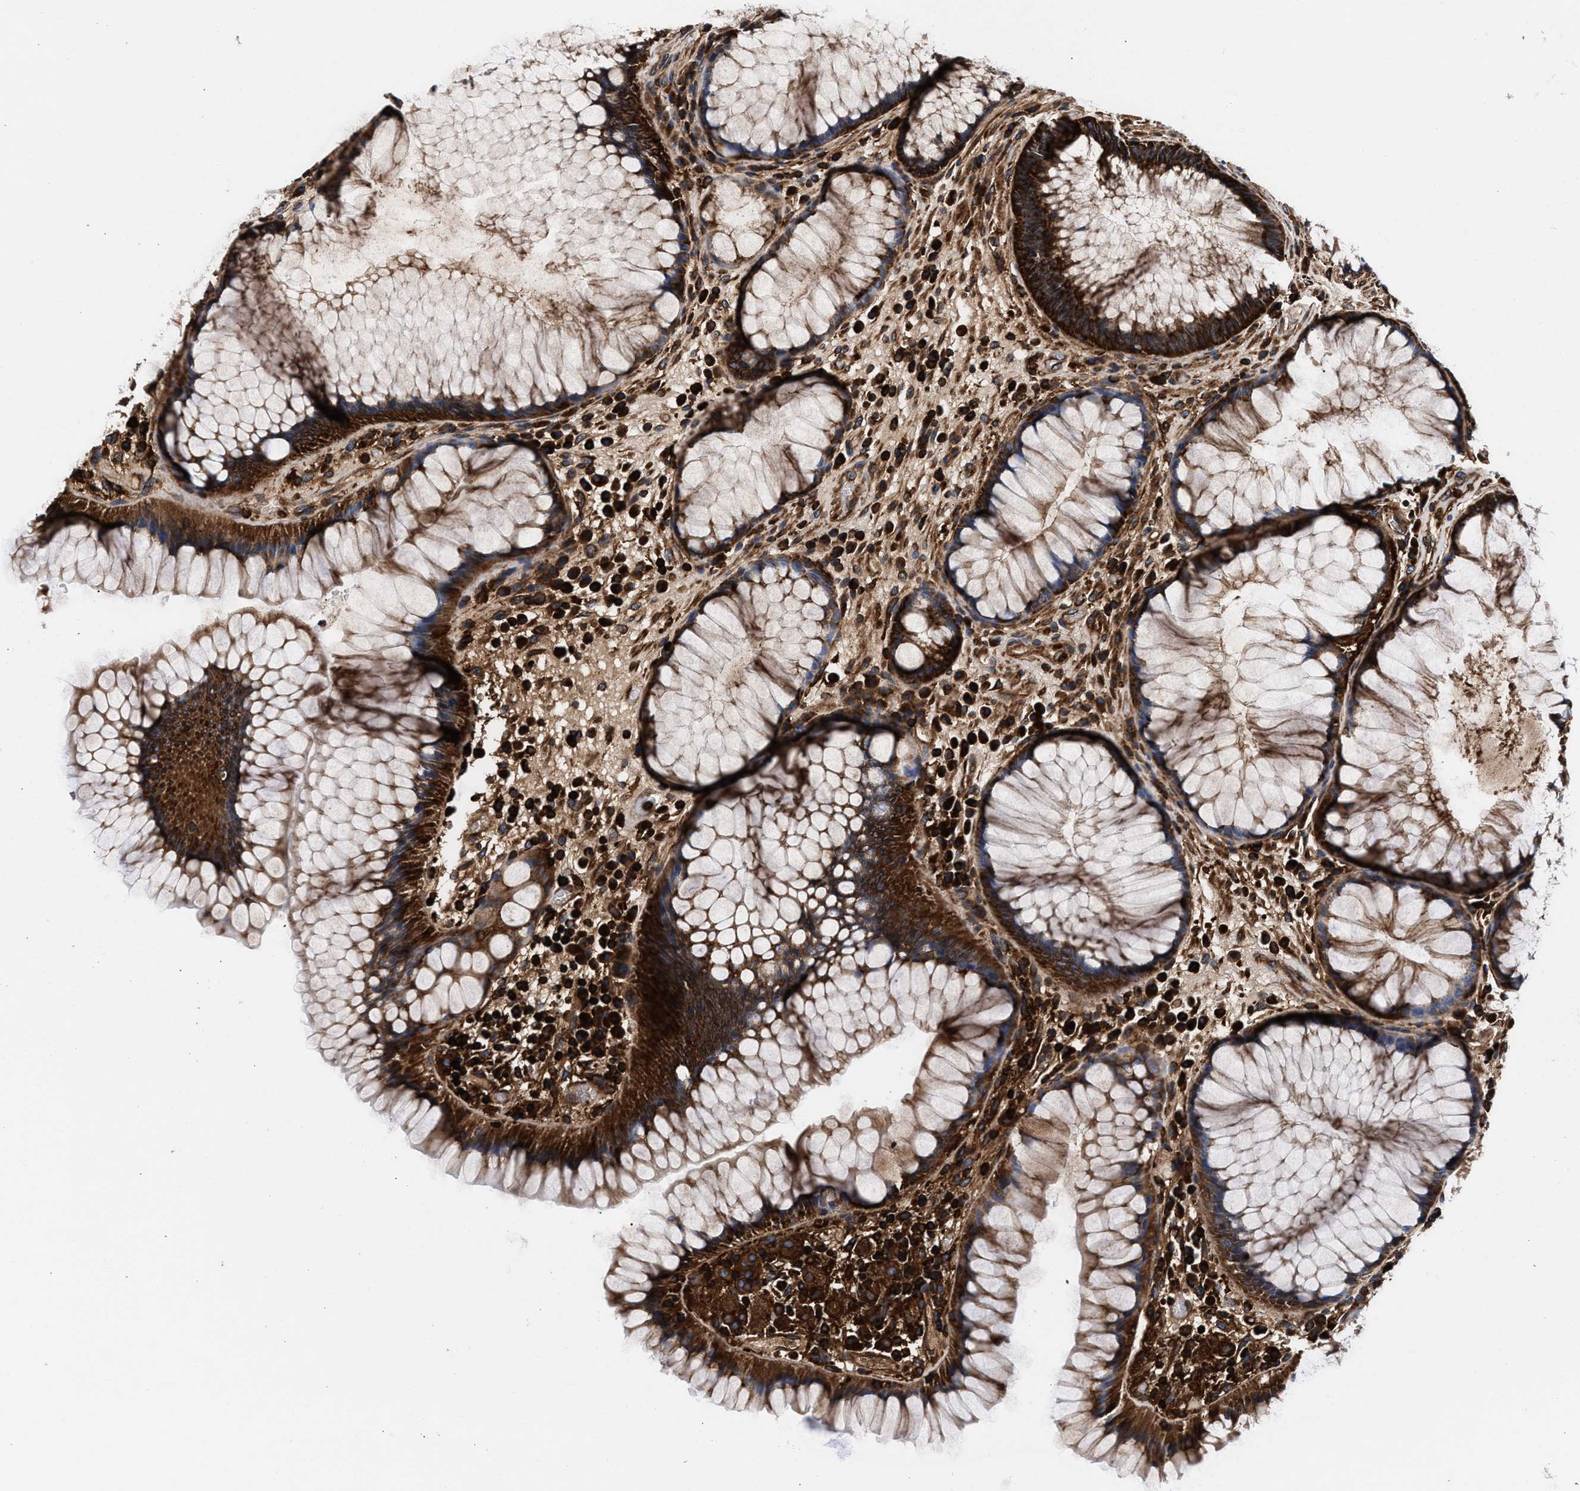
{"staining": {"intensity": "strong", "quantity": ">75%", "location": "cytoplasmic/membranous"}, "tissue": "rectum", "cell_type": "Glandular cells", "image_type": "normal", "snomed": [{"axis": "morphology", "description": "Normal tissue, NOS"}, {"axis": "topography", "description": "Rectum"}], "caption": "Immunohistochemical staining of unremarkable human rectum shows strong cytoplasmic/membranous protein positivity in approximately >75% of glandular cells. (IHC, brightfield microscopy, high magnification).", "gene": "ENSG00000286112", "patient": {"sex": "male", "age": 51}}